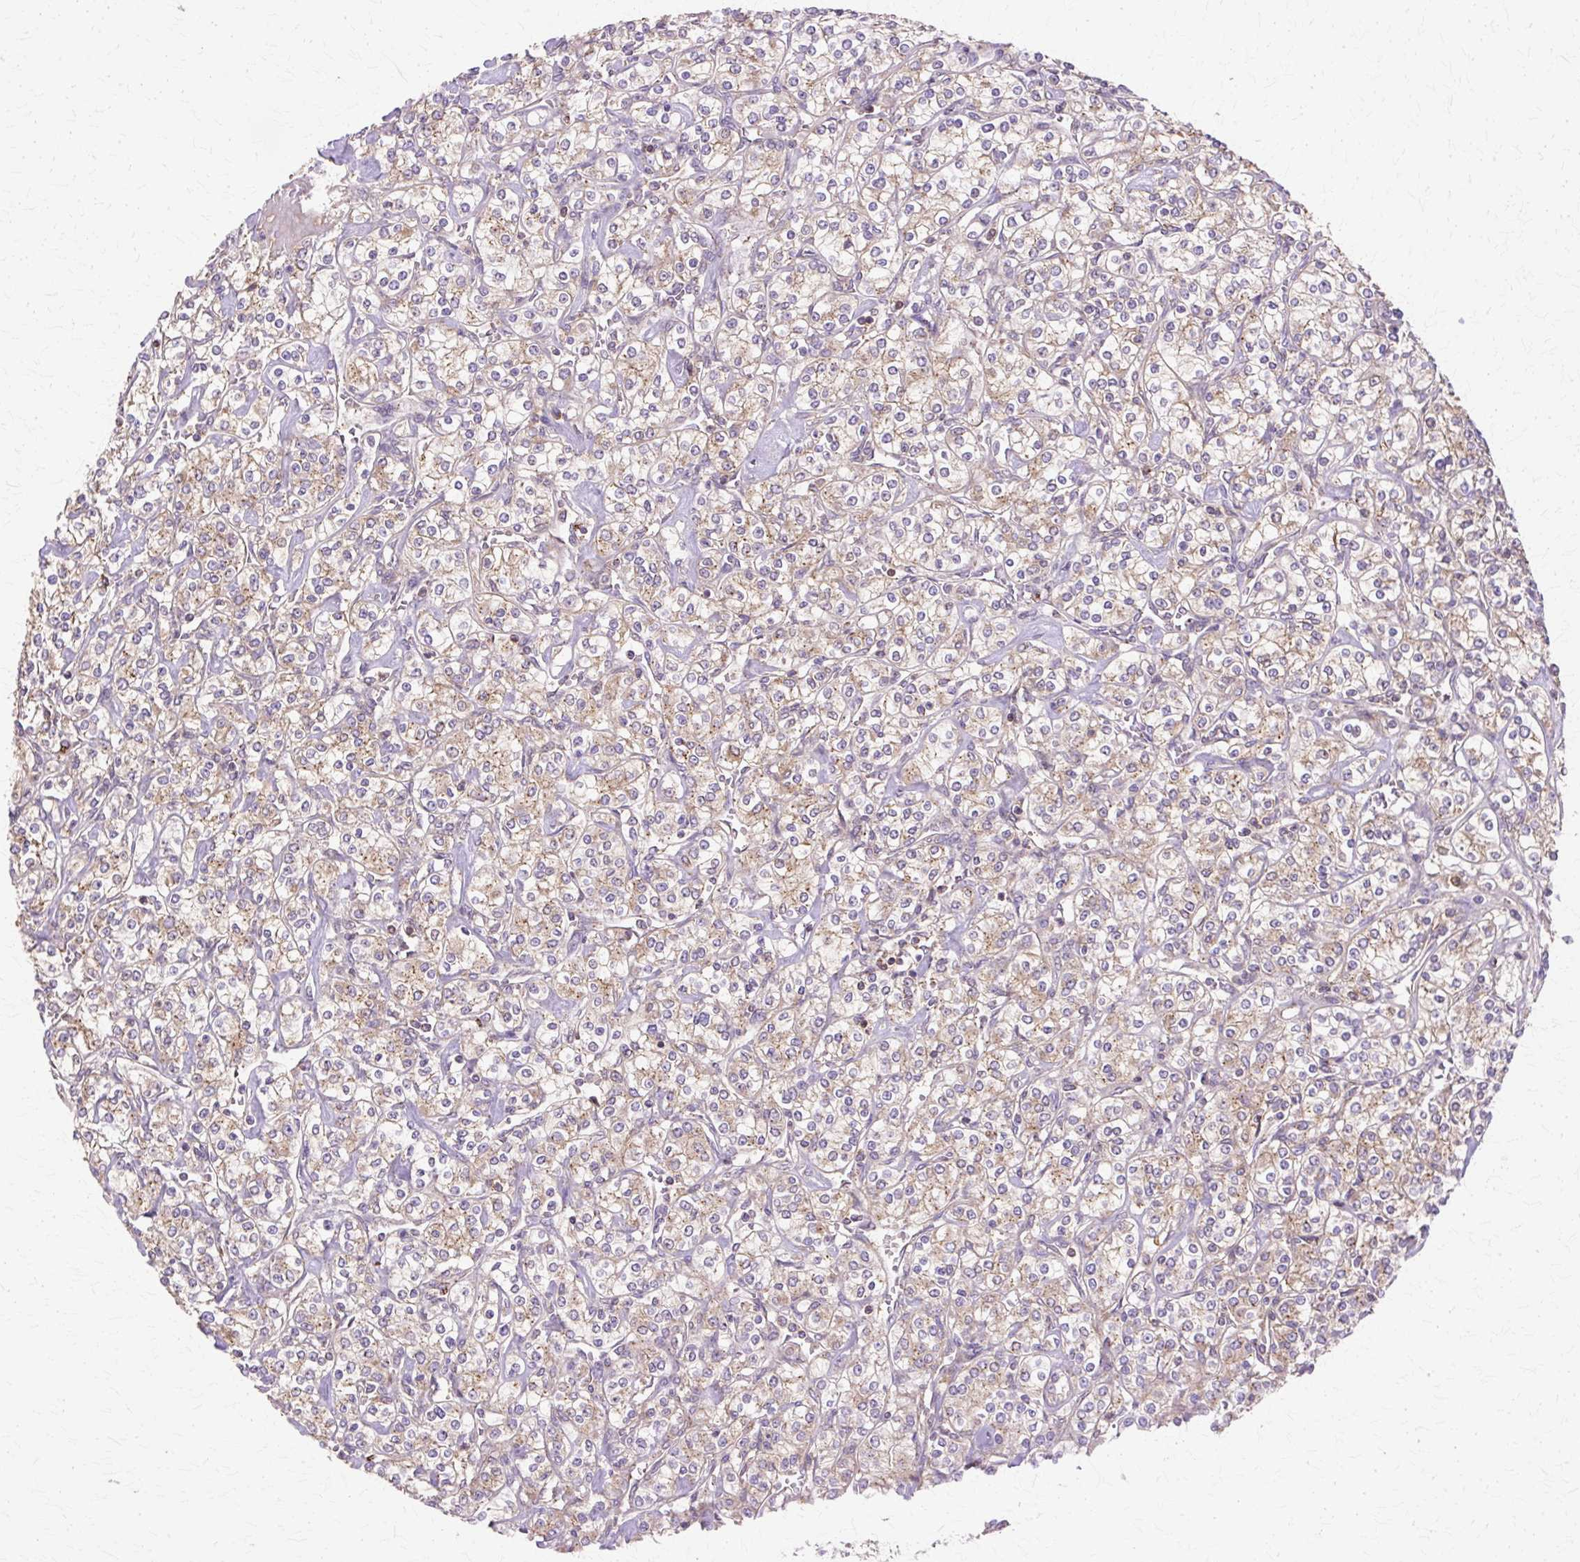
{"staining": {"intensity": "weak", "quantity": ">75%", "location": "cytoplasmic/membranous"}, "tissue": "renal cancer", "cell_type": "Tumor cells", "image_type": "cancer", "snomed": [{"axis": "morphology", "description": "Adenocarcinoma, NOS"}, {"axis": "topography", "description": "Kidney"}], "caption": "Protein staining of renal adenocarcinoma tissue shows weak cytoplasmic/membranous positivity in approximately >75% of tumor cells.", "gene": "COPB1", "patient": {"sex": "male", "age": 77}}